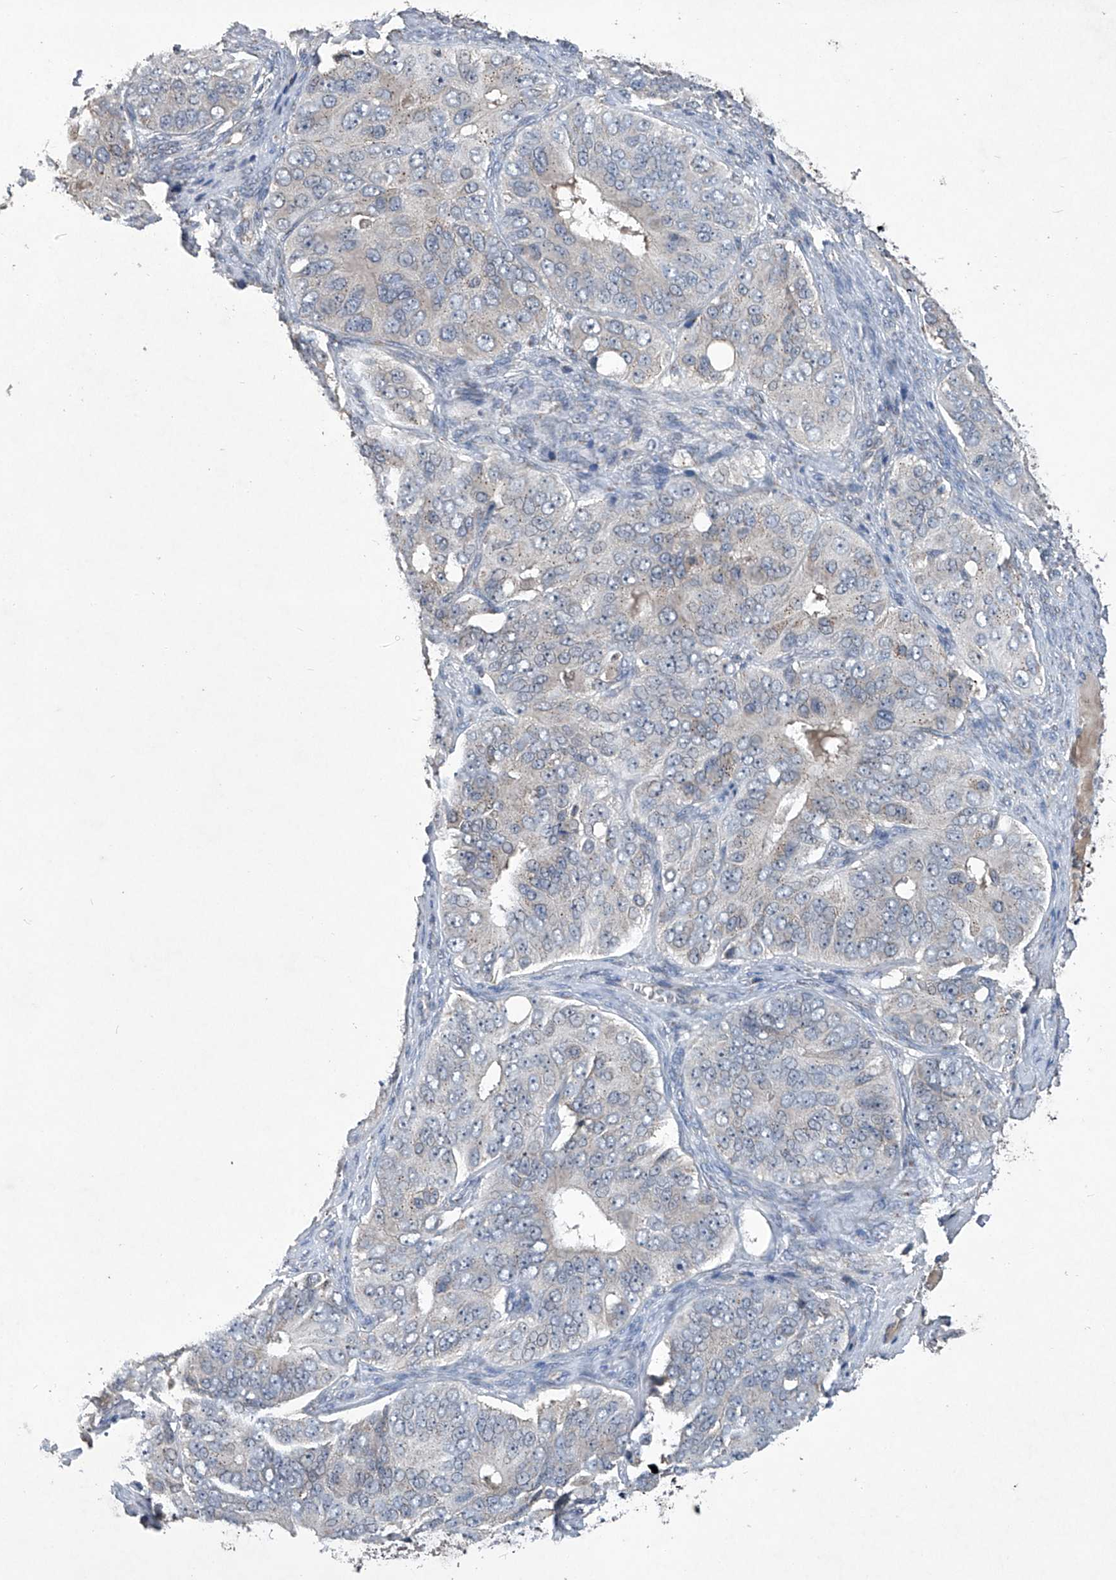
{"staining": {"intensity": "negative", "quantity": "none", "location": "none"}, "tissue": "ovarian cancer", "cell_type": "Tumor cells", "image_type": "cancer", "snomed": [{"axis": "morphology", "description": "Carcinoma, endometroid"}, {"axis": "topography", "description": "Ovary"}], "caption": "Tumor cells are negative for brown protein staining in ovarian cancer.", "gene": "PCSK5", "patient": {"sex": "female", "age": 51}}